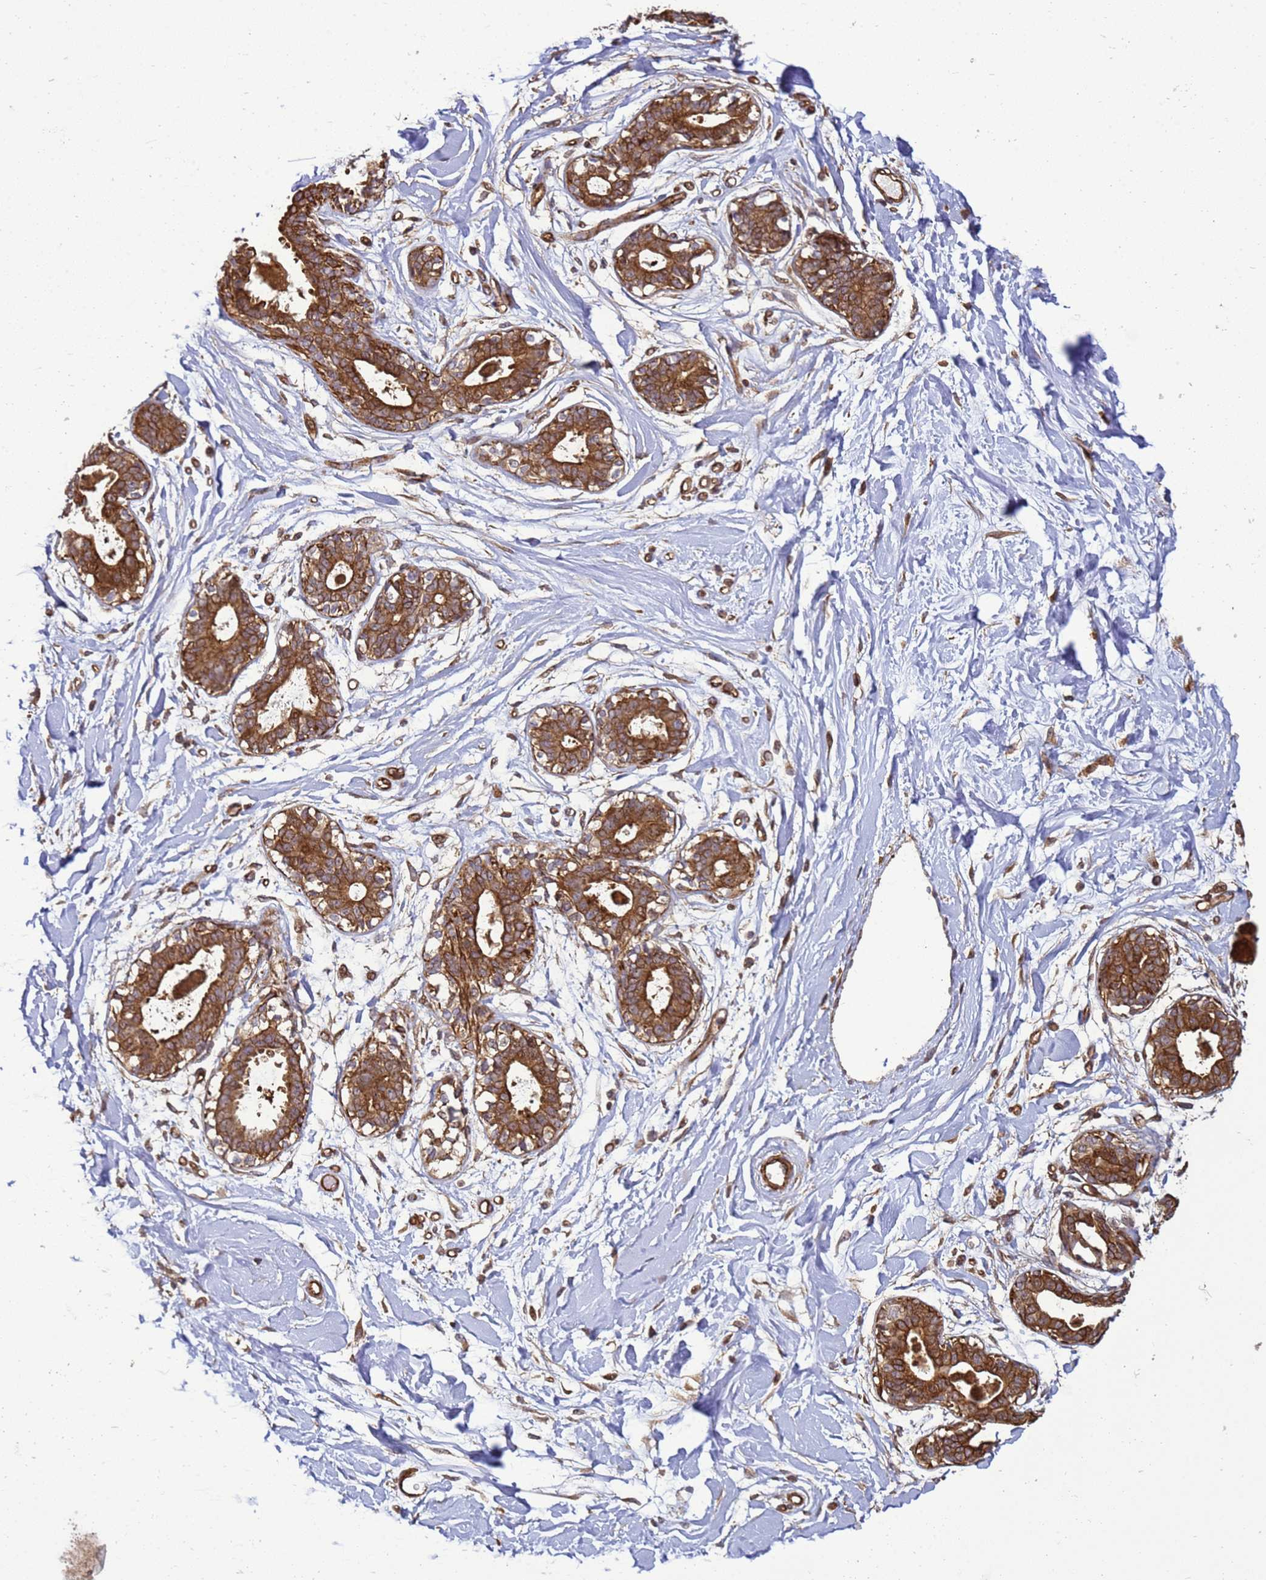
{"staining": {"intensity": "weak", "quantity": "25%-75%", "location": "cytoplasmic/membranous"}, "tissue": "breast", "cell_type": "Adipocytes", "image_type": "normal", "snomed": [{"axis": "morphology", "description": "Normal tissue, NOS"}, {"axis": "topography", "description": "Breast"}], "caption": "Benign breast was stained to show a protein in brown. There is low levels of weak cytoplasmic/membranous positivity in about 25%-75% of adipocytes. The staining was performed using DAB (3,3'-diaminobenzidine), with brown indicating positive protein expression. Nuclei are stained blue with hematoxylin.", "gene": "CNOT1", "patient": {"sex": "female", "age": 45}}